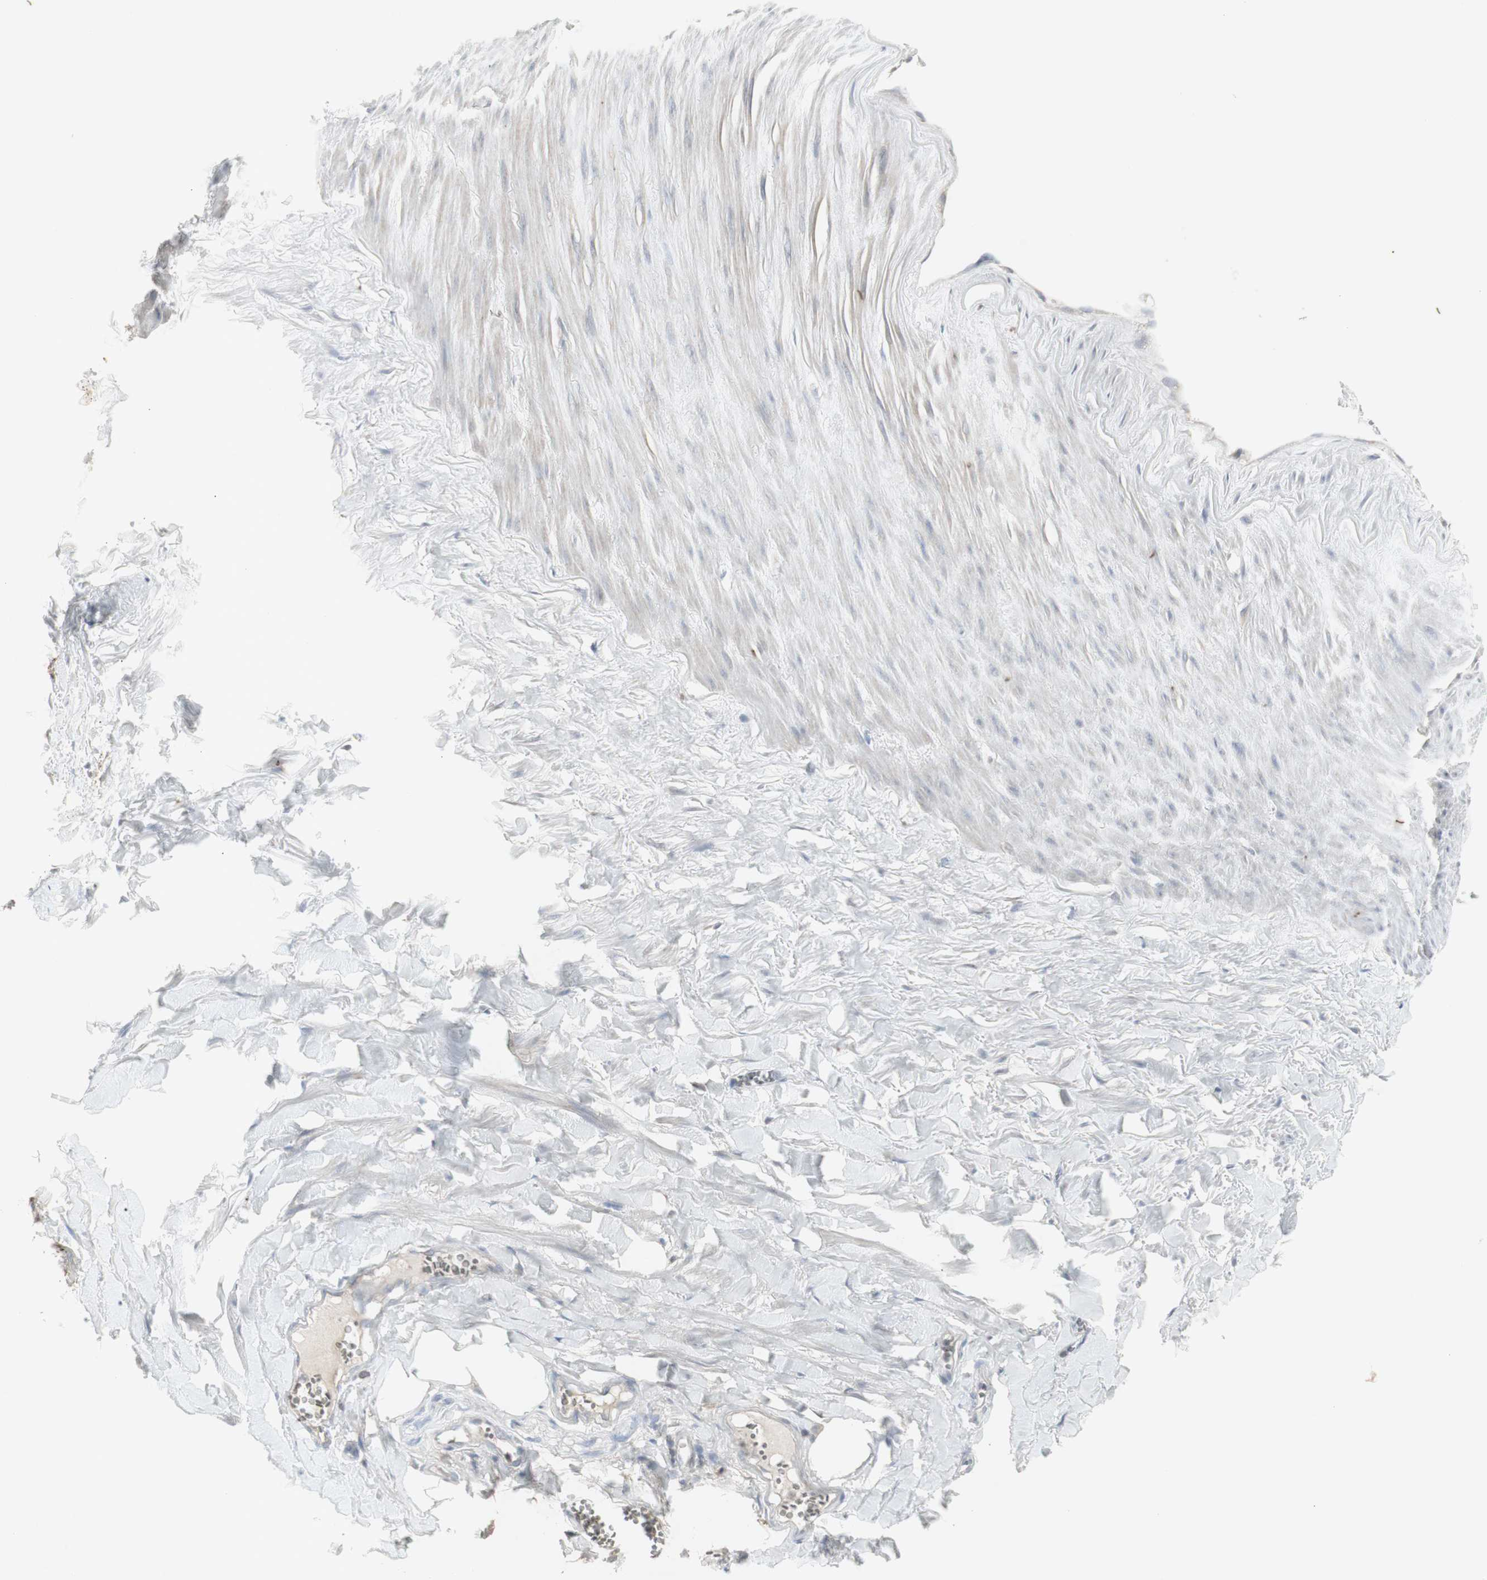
{"staining": {"intensity": "negative", "quantity": "none", "location": "none"}, "tissue": "adipose tissue", "cell_type": "Adipocytes", "image_type": "normal", "snomed": [{"axis": "morphology", "description": "Normal tissue, NOS"}, {"axis": "topography", "description": "Adipose tissue"}, {"axis": "topography", "description": "Peripheral nerve tissue"}], "caption": "Immunohistochemical staining of benign adipose tissue displays no significant expression in adipocytes. (DAB immunohistochemistry visualized using brightfield microscopy, high magnification).", "gene": "INS", "patient": {"sex": "male", "age": 52}}